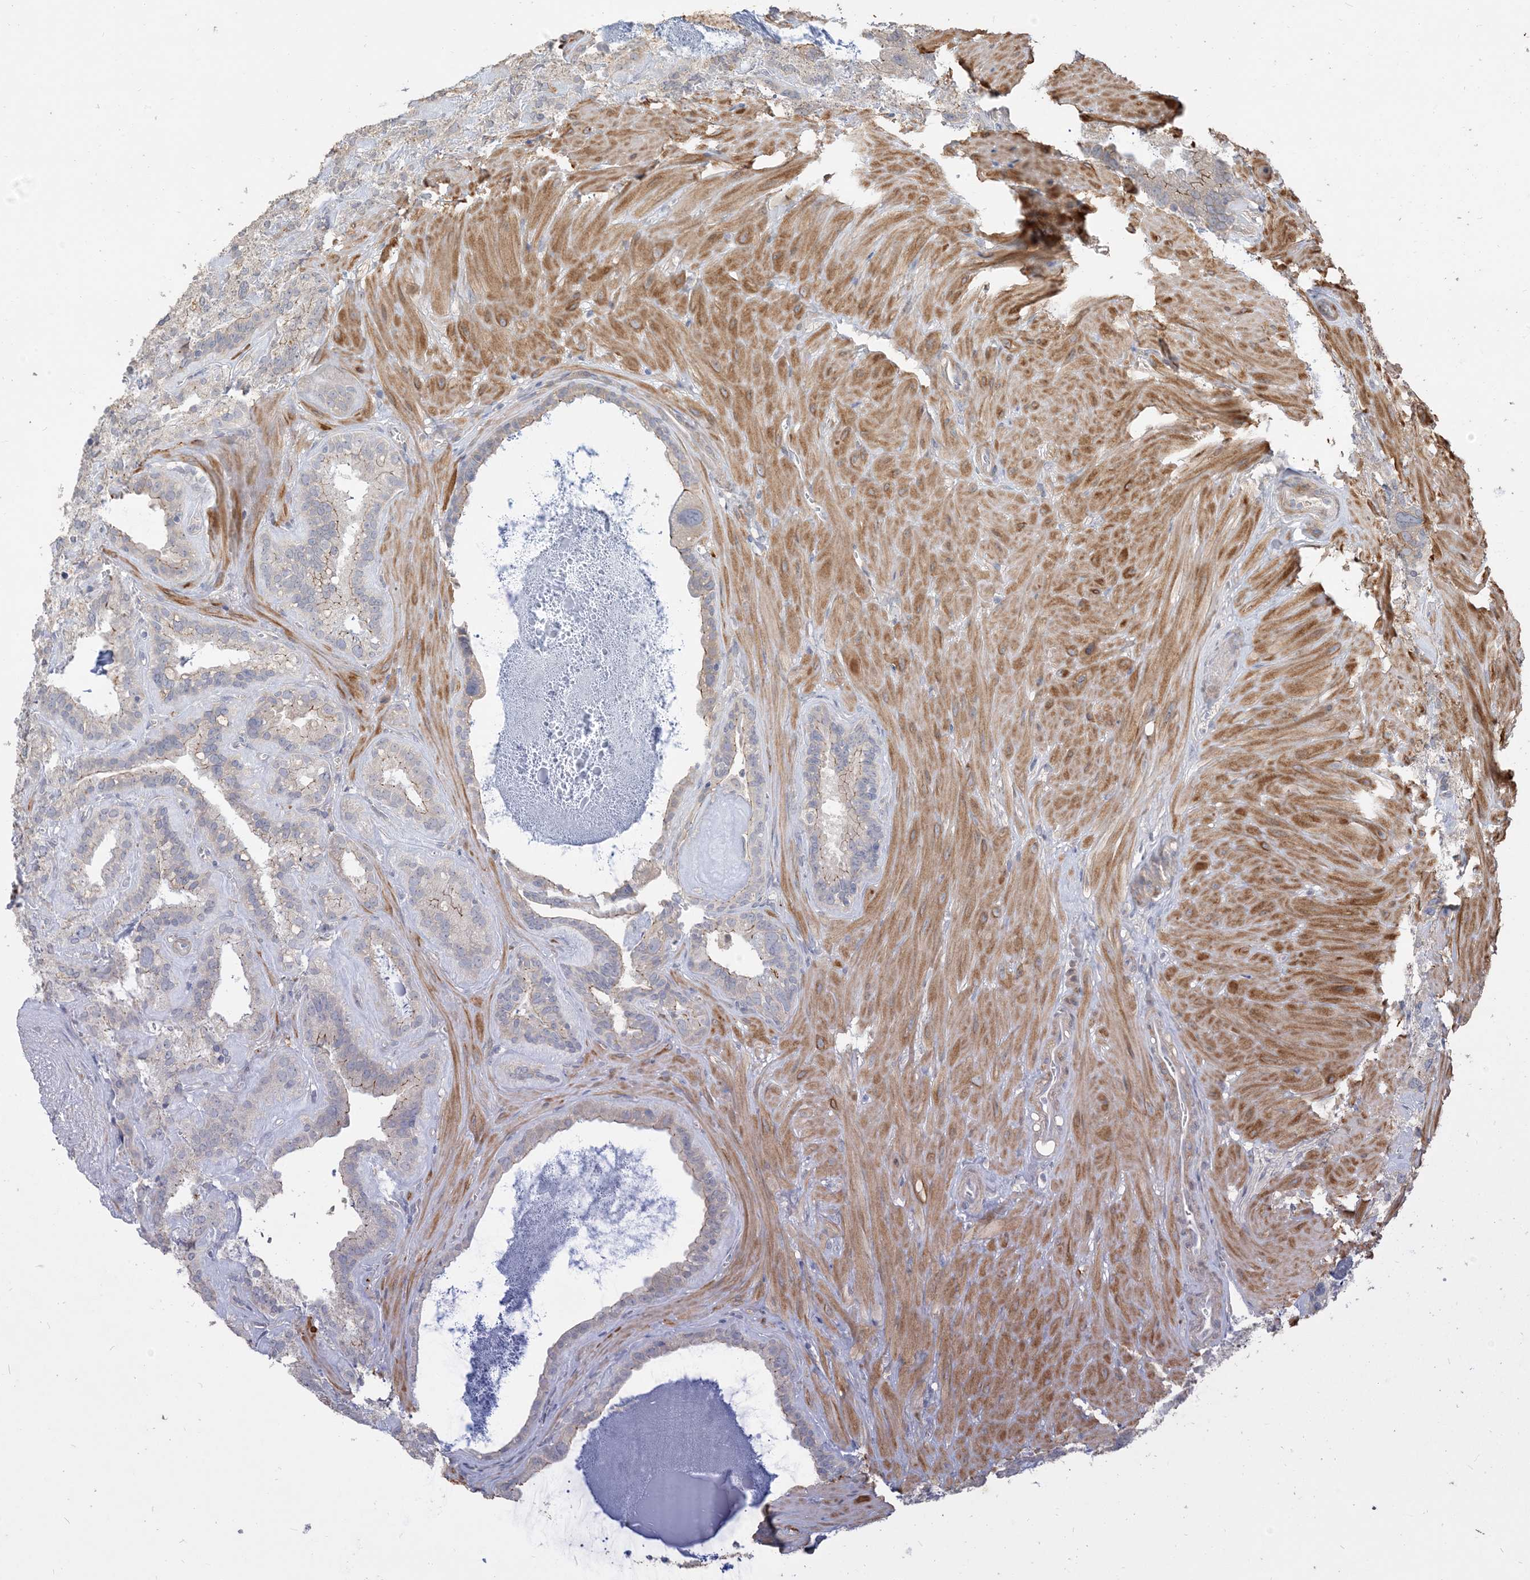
{"staining": {"intensity": "weak", "quantity": "<25%", "location": "cytoplasmic/membranous"}, "tissue": "seminal vesicle", "cell_type": "Glandular cells", "image_type": "normal", "snomed": [{"axis": "morphology", "description": "Normal tissue, NOS"}, {"axis": "topography", "description": "Prostate"}, {"axis": "topography", "description": "Seminal veicle"}], "caption": "The photomicrograph exhibits no significant staining in glandular cells of seminal vesicle. (Brightfield microscopy of DAB (3,3'-diaminobenzidine) IHC at high magnification).", "gene": "RNF175", "patient": {"sex": "male", "age": 59}}